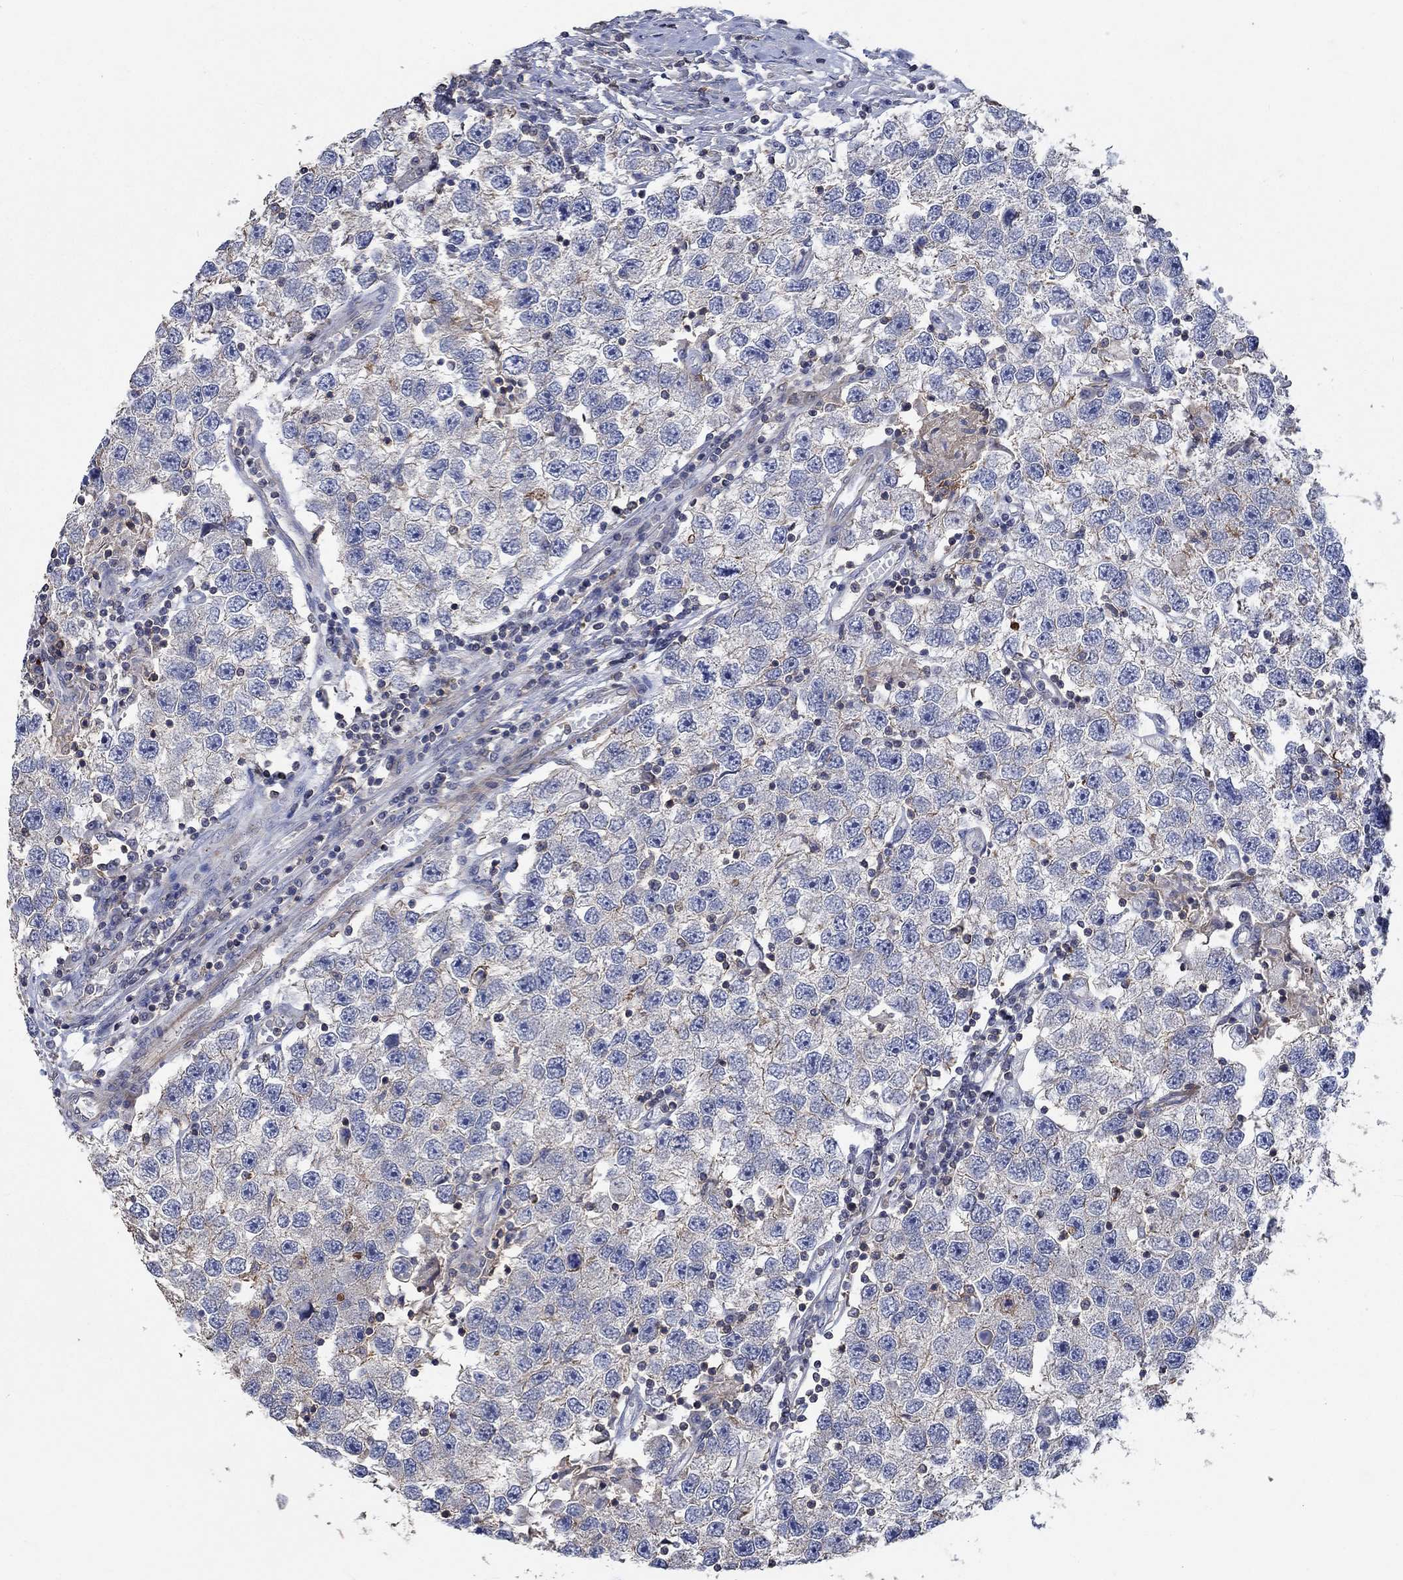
{"staining": {"intensity": "weak", "quantity": "<25%", "location": "cytoplasmic/membranous"}, "tissue": "testis cancer", "cell_type": "Tumor cells", "image_type": "cancer", "snomed": [{"axis": "morphology", "description": "Seminoma, NOS"}, {"axis": "topography", "description": "Testis"}], "caption": "This is an immunohistochemistry (IHC) image of human seminoma (testis). There is no expression in tumor cells.", "gene": "TNFAIP8L3", "patient": {"sex": "male", "age": 26}}